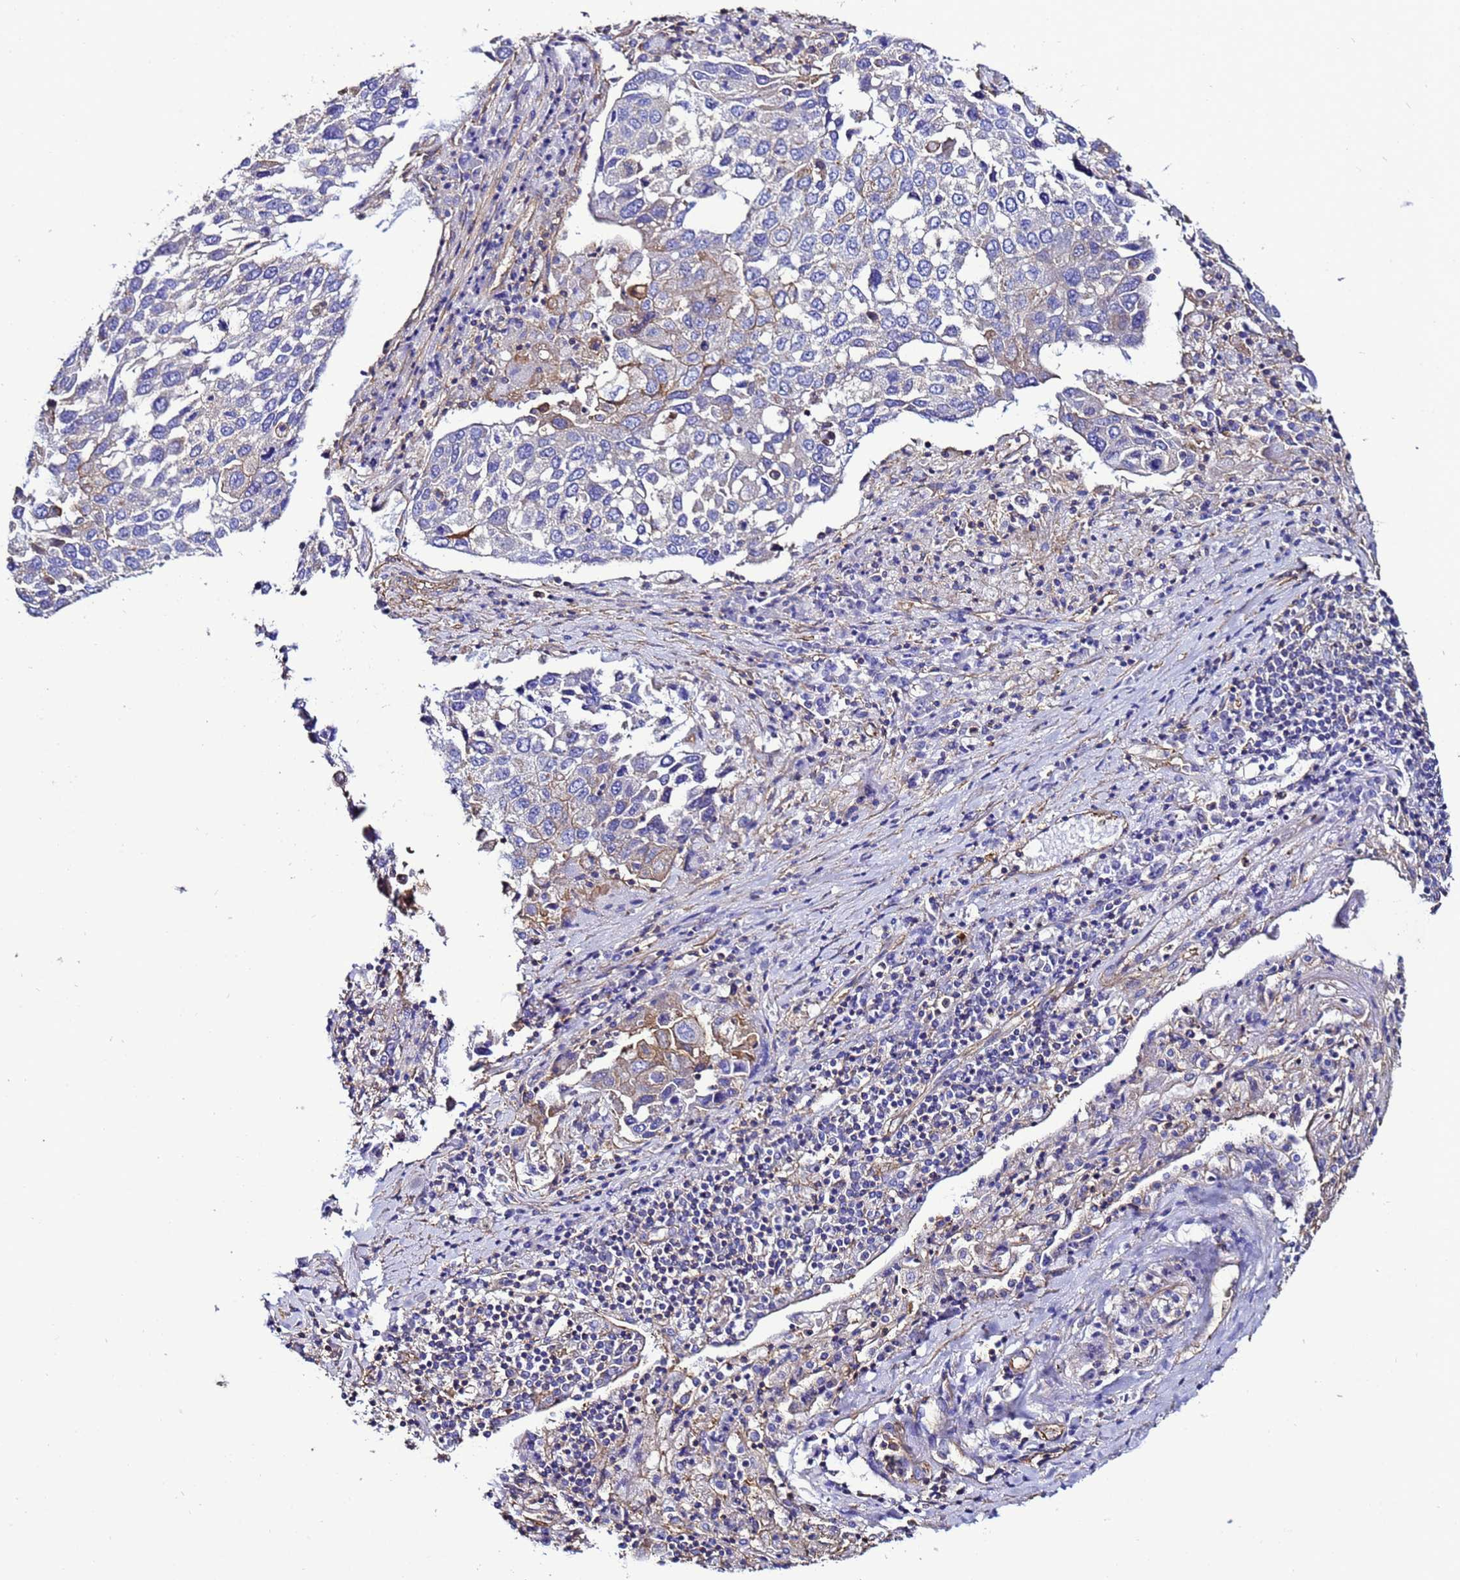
{"staining": {"intensity": "weak", "quantity": "<25%", "location": "cytoplasmic/membranous"}, "tissue": "lung cancer", "cell_type": "Tumor cells", "image_type": "cancer", "snomed": [{"axis": "morphology", "description": "Squamous cell carcinoma, NOS"}, {"axis": "topography", "description": "Lung"}], "caption": "Human squamous cell carcinoma (lung) stained for a protein using IHC exhibits no positivity in tumor cells.", "gene": "MYL12A", "patient": {"sex": "male", "age": 65}}